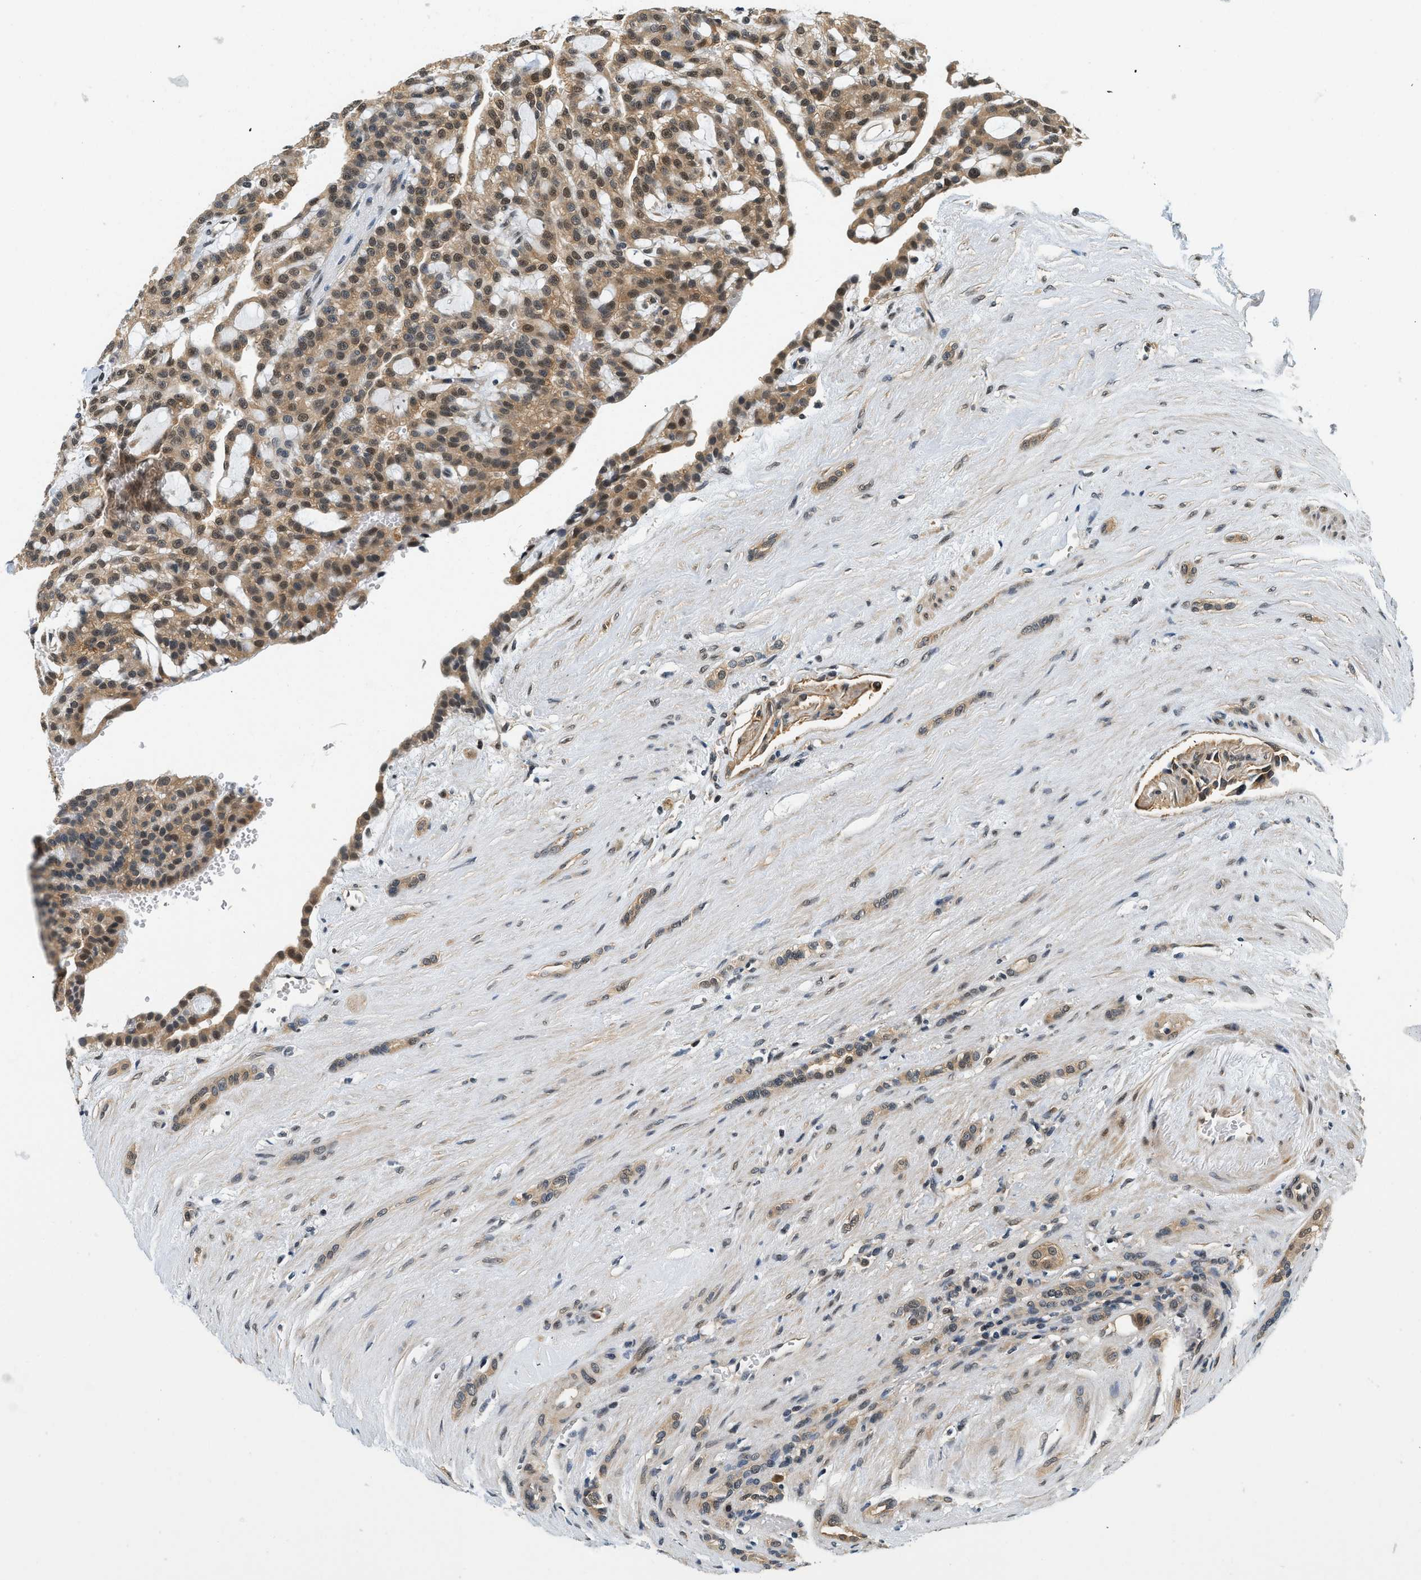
{"staining": {"intensity": "moderate", "quantity": ">75%", "location": "cytoplasmic/membranous,nuclear"}, "tissue": "renal cancer", "cell_type": "Tumor cells", "image_type": "cancer", "snomed": [{"axis": "morphology", "description": "Adenocarcinoma, NOS"}, {"axis": "topography", "description": "Kidney"}], "caption": "DAB (3,3'-diaminobenzidine) immunohistochemical staining of human renal cancer (adenocarcinoma) demonstrates moderate cytoplasmic/membranous and nuclear protein expression in about >75% of tumor cells.", "gene": "PSMD3", "patient": {"sex": "male", "age": 63}}